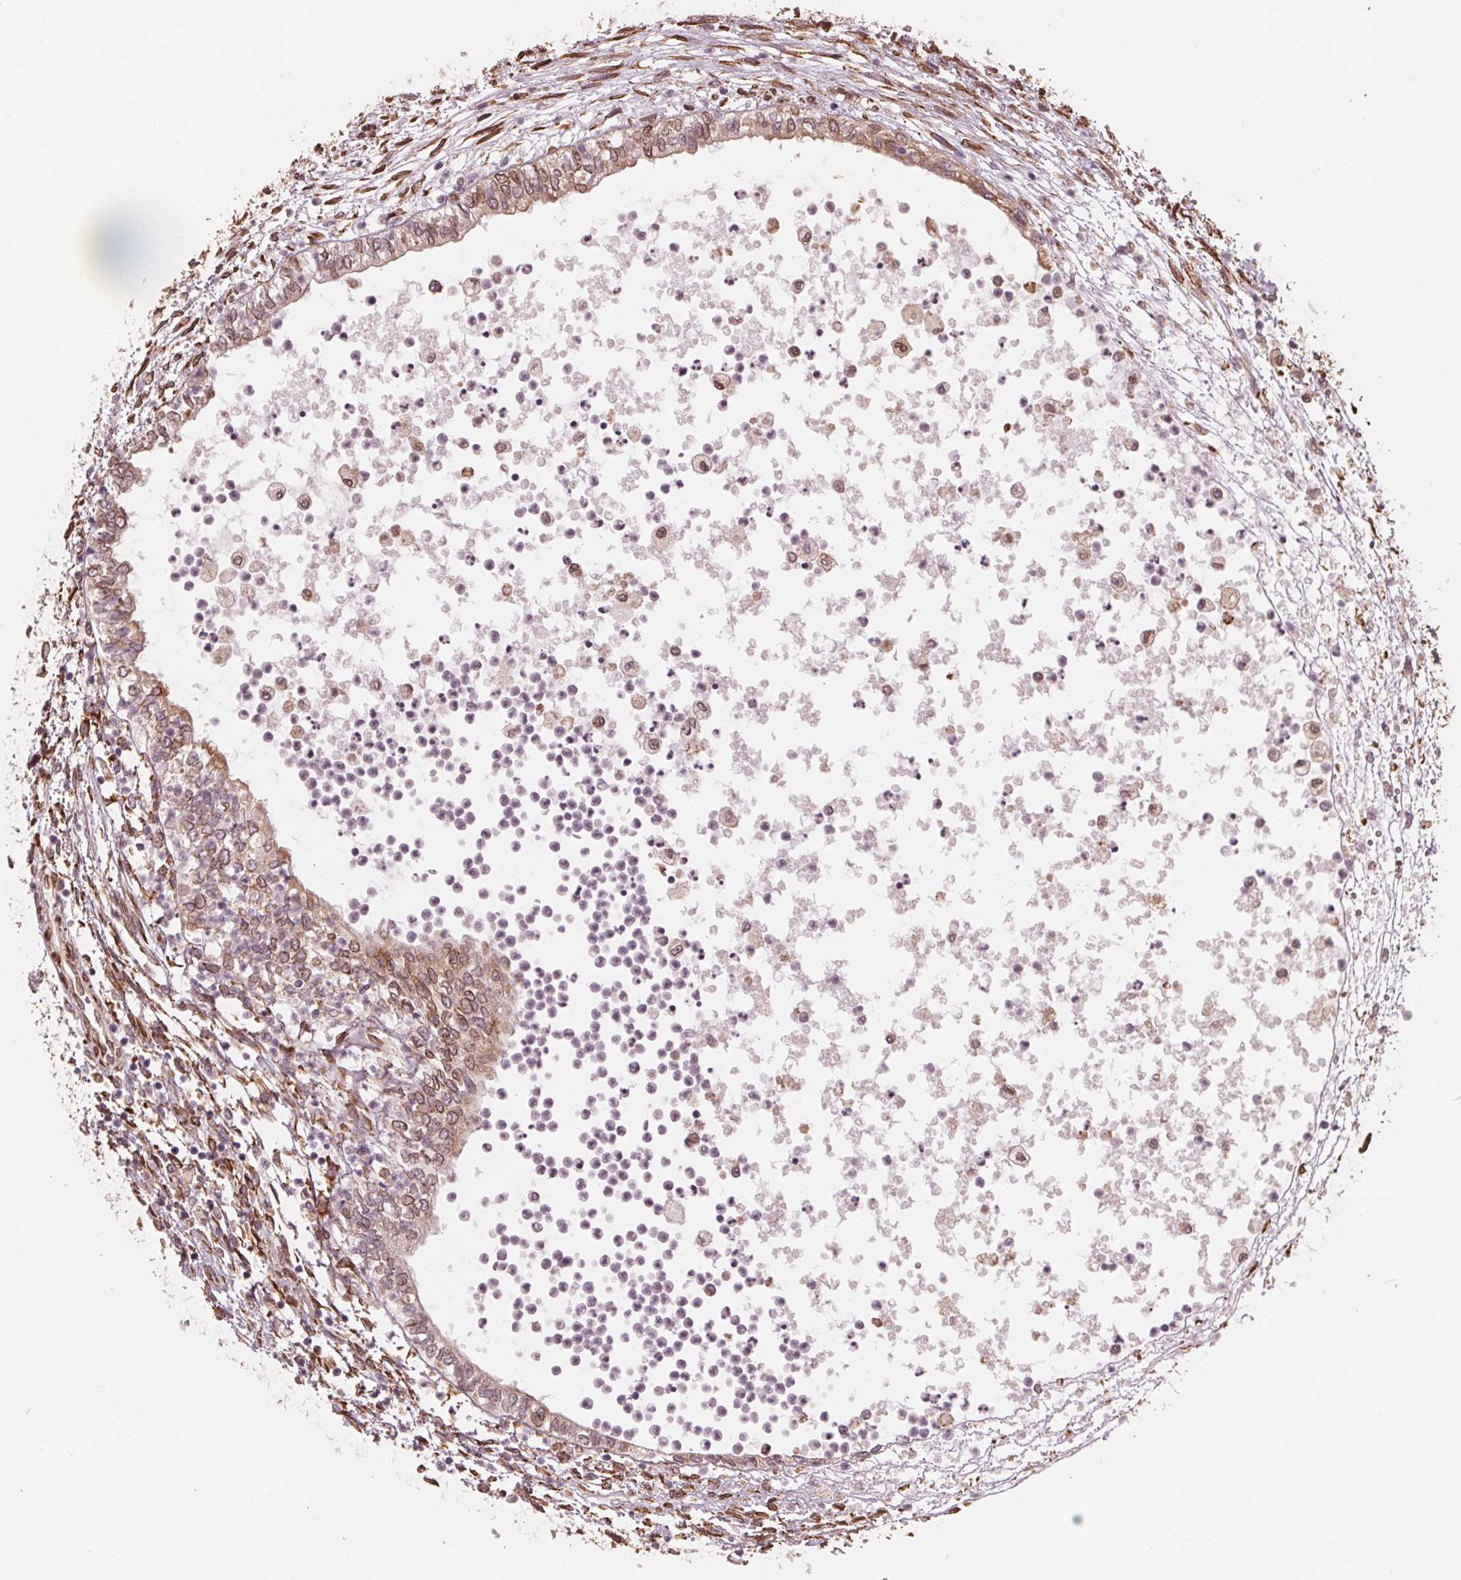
{"staining": {"intensity": "weak", "quantity": "25%-75%", "location": "cytoplasmic/membranous"}, "tissue": "testis cancer", "cell_type": "Tumor cells", "image_type": "cancer", "snomed": [{"axis": "morphology", "description": "Carcinoma, Embryonal, NOS"}, {"axis": "topography", "description": "Testis"}], "caption": "Protein analysis of embryonal carcinoma (testis) tissue demonstrates weak cytoplasmic/membranous staining in approximately 25%-75% of tumor cells.", "gene": "IKBIP", "patient": {"sex": "male", "age": 37}}